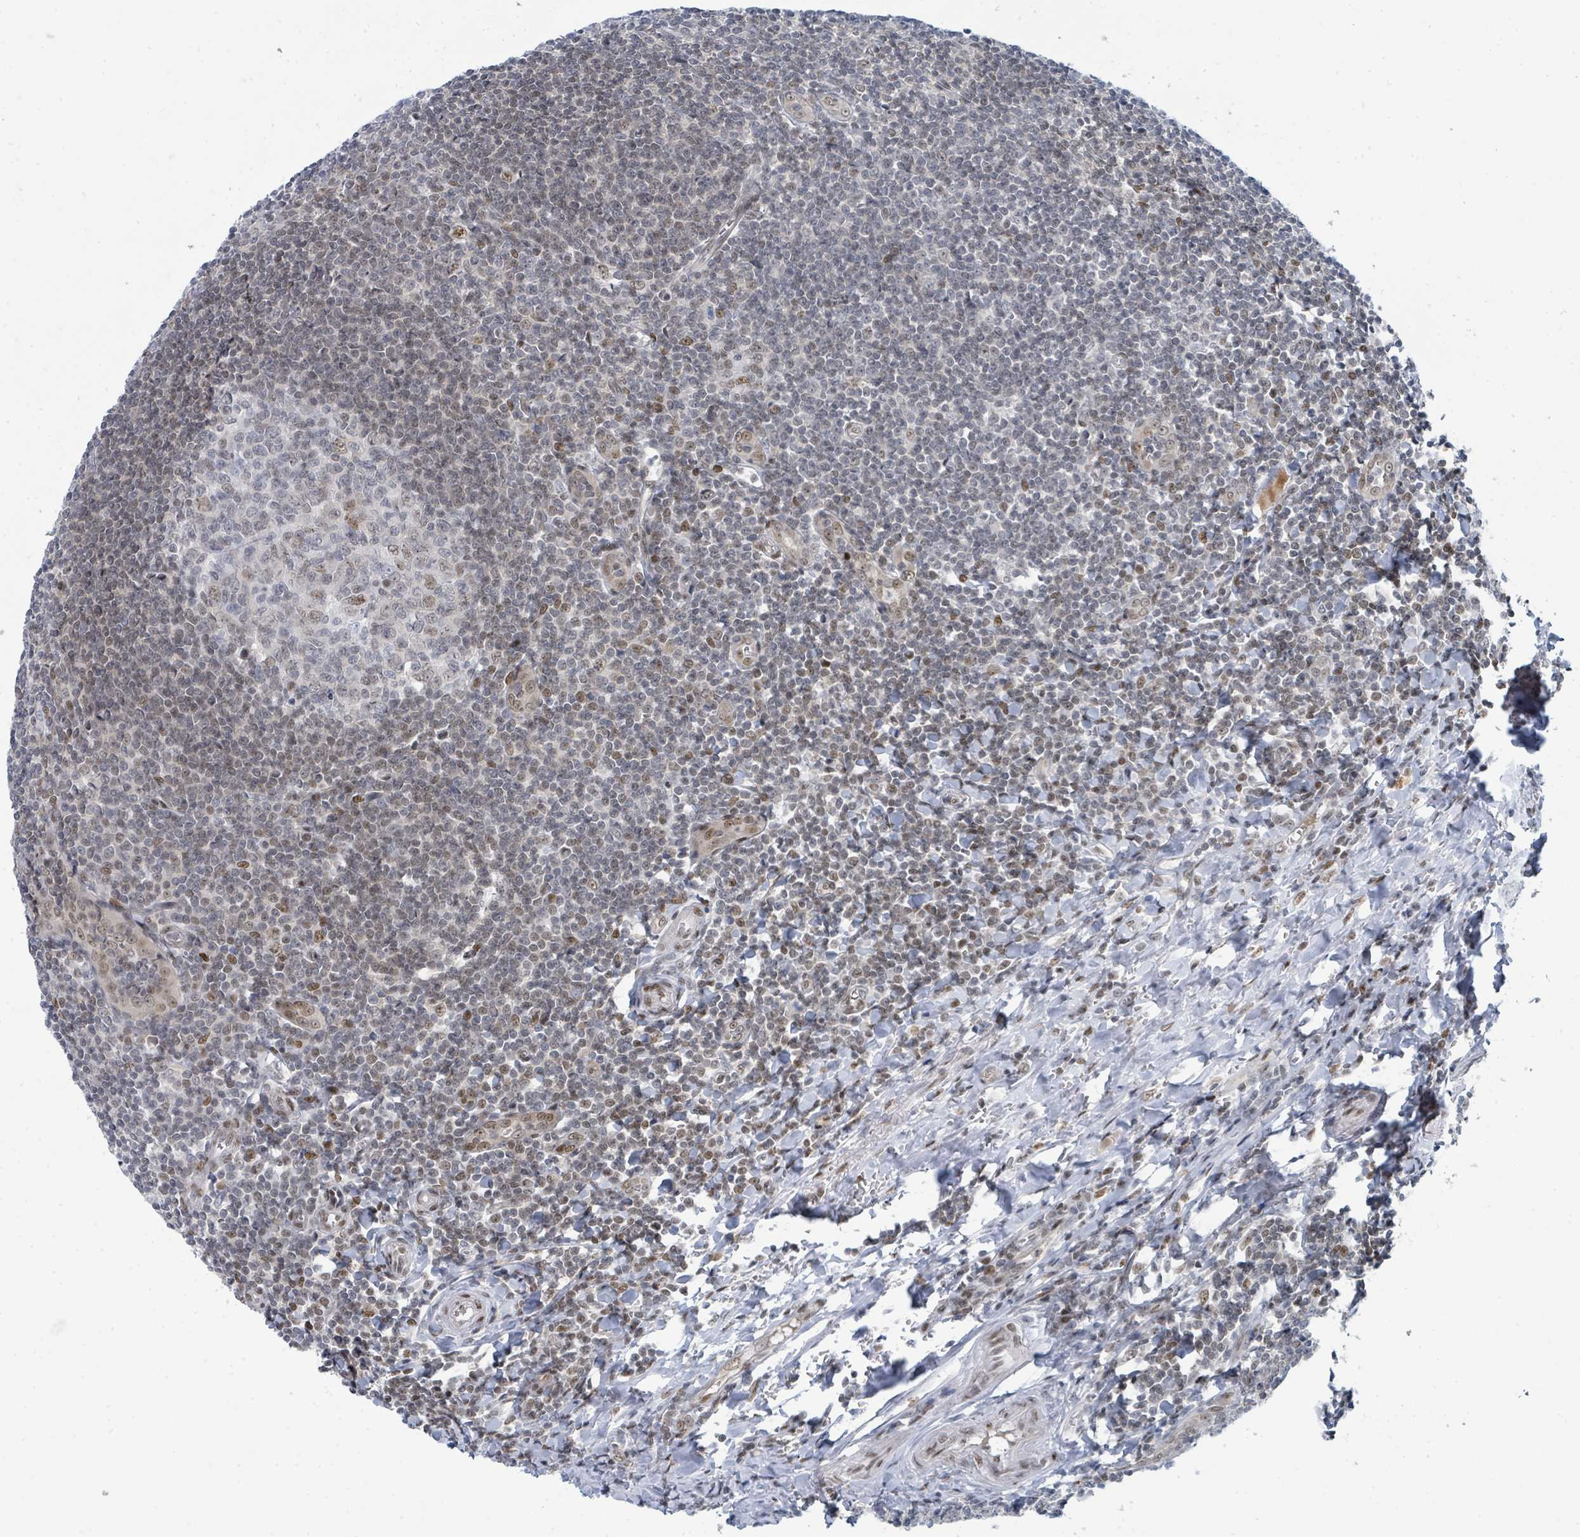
{"staining": {"intensity": "strong", "quantity": "25%-75%", "location": "nuclear"}, "tissue": "tonsil", "cell_type": "Germinal center cells", "image_type": "normal", "snomed": [{"axis": "morphology", "description": "Normal tissue, NOS"}, {"axis": "topography", "description": "Tonsil"}], "caption": "Normal tonsil displays strong nuclear positivity in approximately 25%-75% of germinal center cells, visualized by immunohistochemistry. (brown staining indicates protein expression, while blue staining denotes nuclei).", "gene": "SUMO2", "patient": {"sex": "male", "age": 27}}